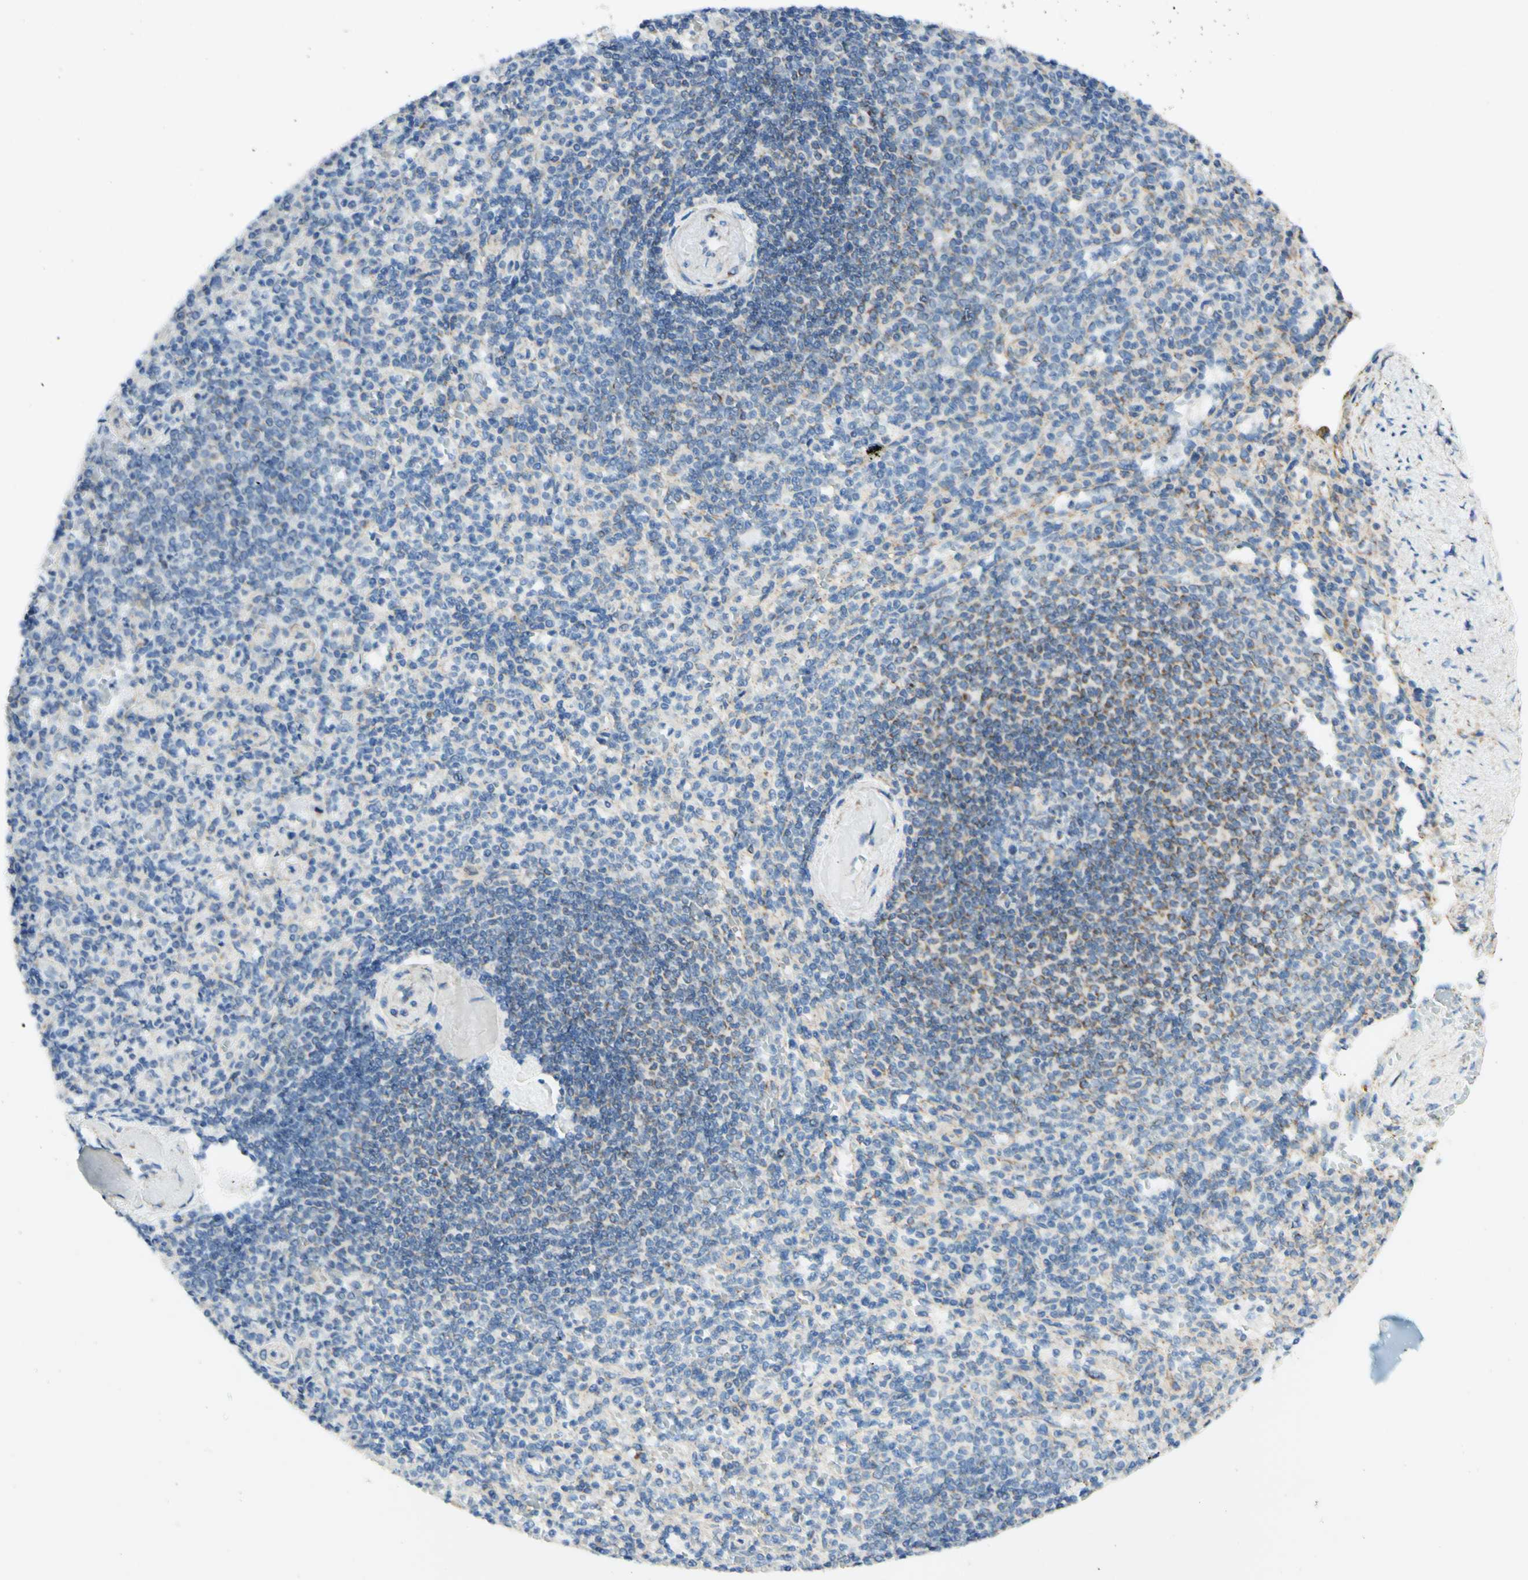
{"staining": {"intensity": "negative", "quantity": "none", "location": "none"}, "tissue": "spleen", "cell_type": "Cells in red pulp", "image_type": "normal", "snomed": [{"axis": "morphology", "description": "Normal tissue, NOS"}, {"axis": "topography", "description": "Spleen"}], "caption": "Cells in red pulp show no significant protein expression in unremarkable spleen.", "gene": "ARMC10", "patient": {"sex": "female", "age": 74}}